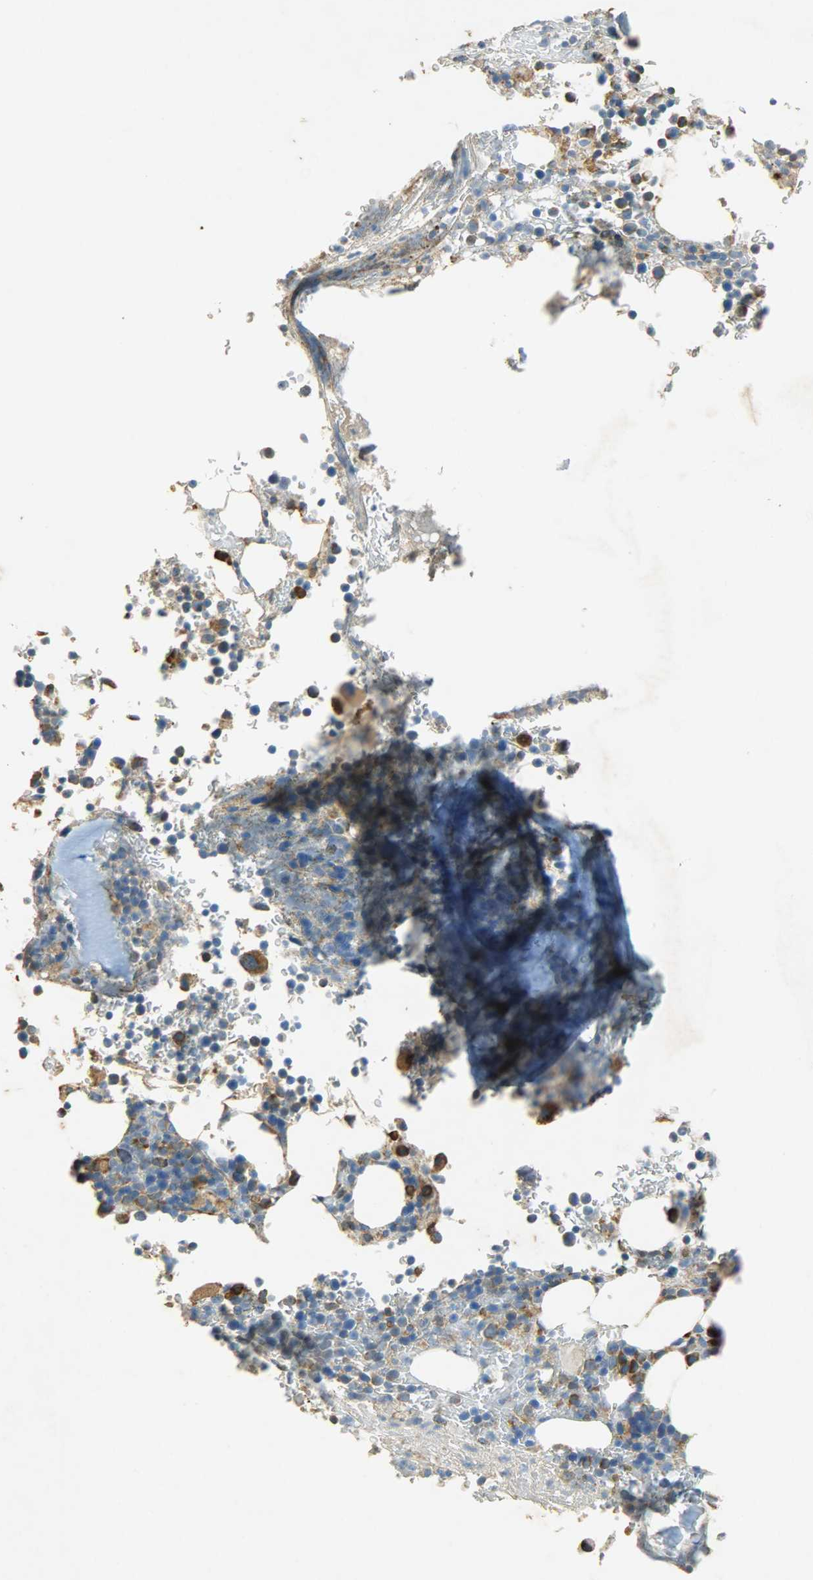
{"staining": {"intensity": "strong", "quantity": "25%-75%", "location": "cytoplasmic/membranous,nuclear"}, "tissue": "bone marrow", "cell_type": "Hematopoietic cells", "image_type": "normal", "snomed": [{"axis": "morphology", "description": "Normal tissue, NOS"}, {"axis": "topography", "description": "Bone marrow"}], "caption": "Strong cytoplasmic/membranous,nuclear protein expression is identified in approximately 25%-75% of hematopoietic cells in bone marrow. The staining was performed using DAB (3,3'-diaminobenzidine), with brown indicating positive protein expression. Nuclei are stained blue with hematoxylin.", "gene": "HSPA5", "patient": {"sex": "female", "age": 73}}